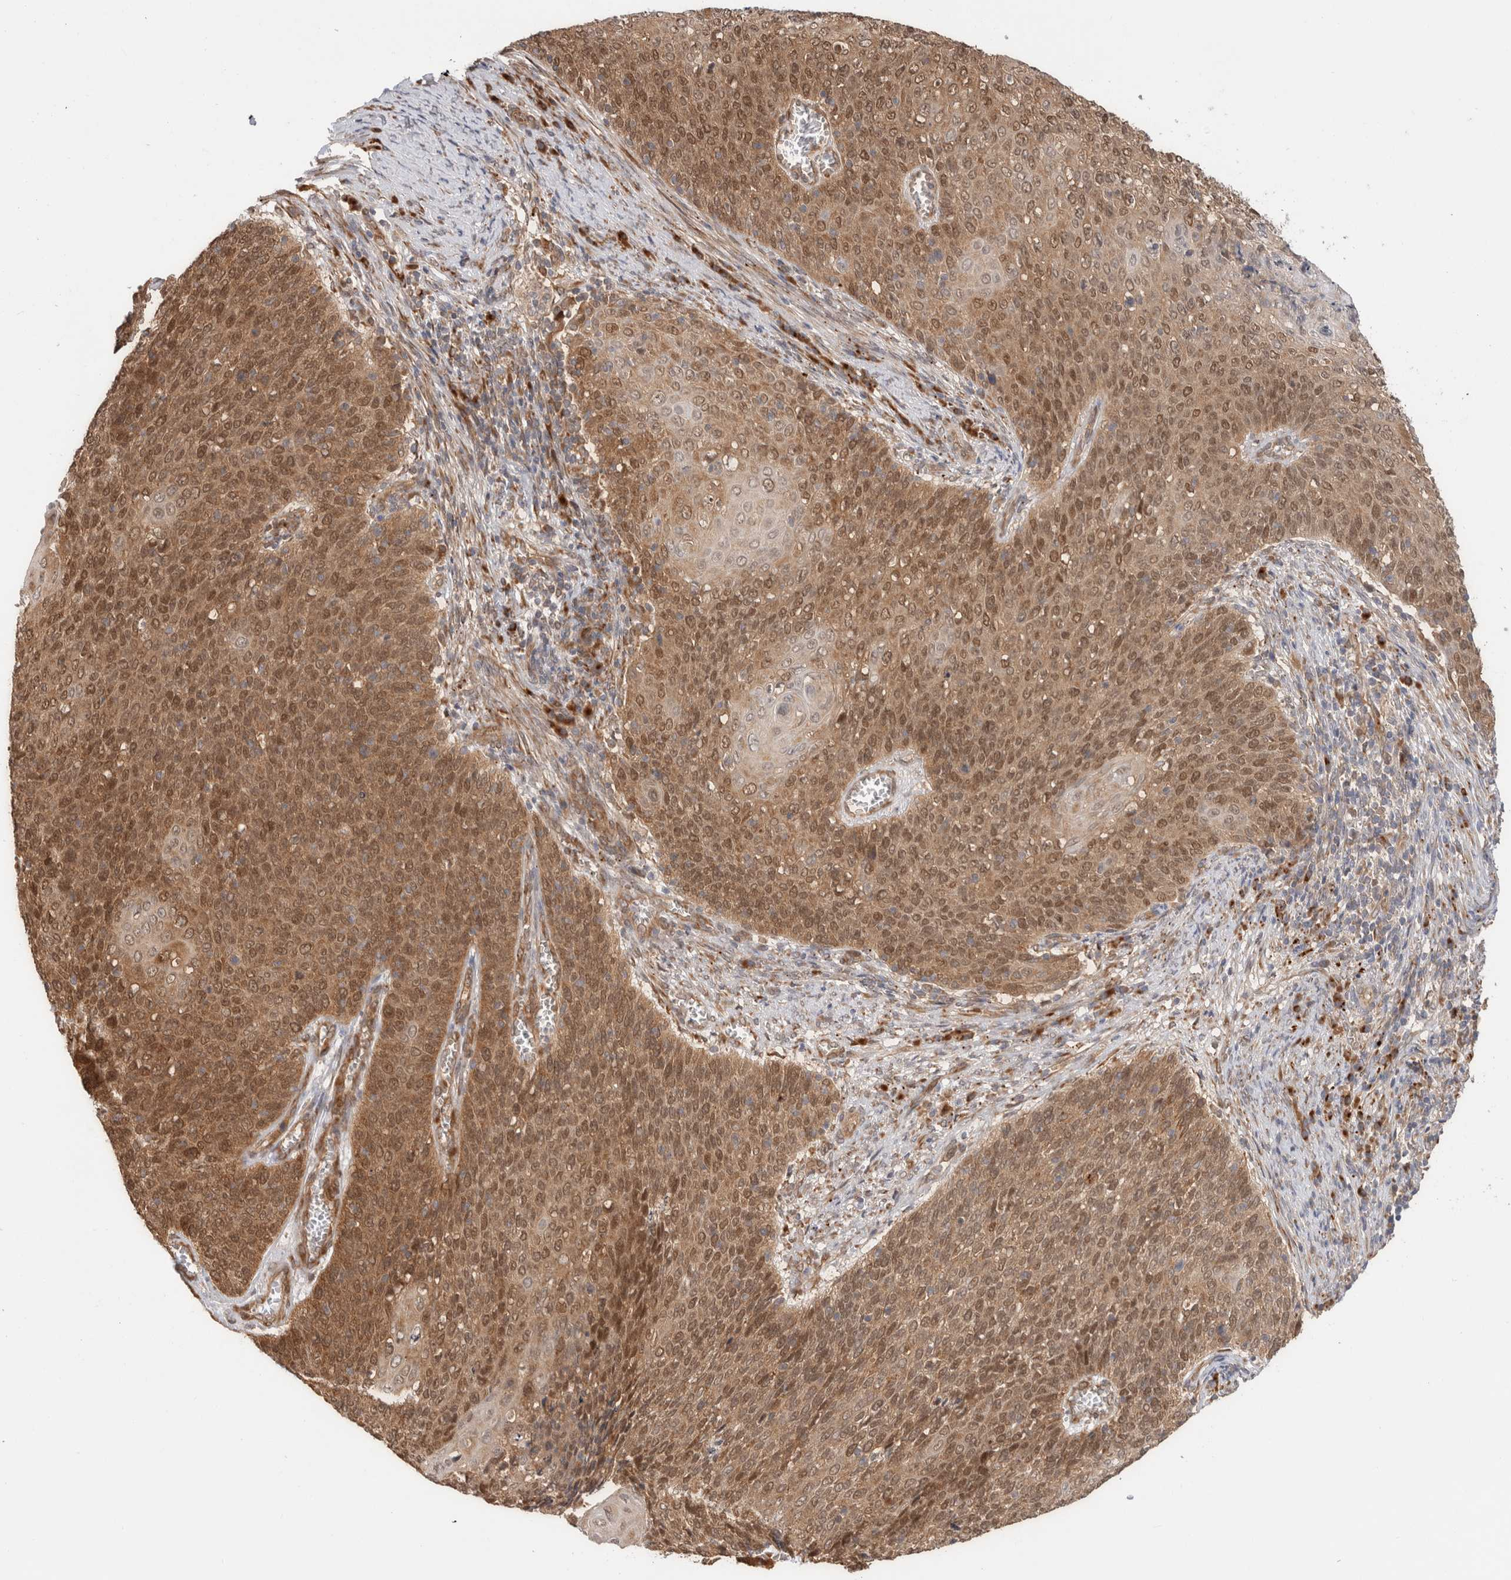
{"staining": {"intensity": "moderate", "quantity": ">75%", "location": "cytoplasmic/membranous,nuclear"}, "tissue": "cervical cancer", "cell_type": "Tumor cells", "image_type": "cancer", "snomed": [{"axis": "morphology", "description": "Squamous cell carcinoma, NOS"}, {"axis": "topography", "description": "Cervix"}], "caption": "A histopathology image of cervical cancer (squamous cell carcinoma) stained for a protein reveals moderate cytoplasmic/membranous and nuclear brown staining in tumor cells.", "gene": "ACTL9", "patient": {"sex": "female", "age": 39}}